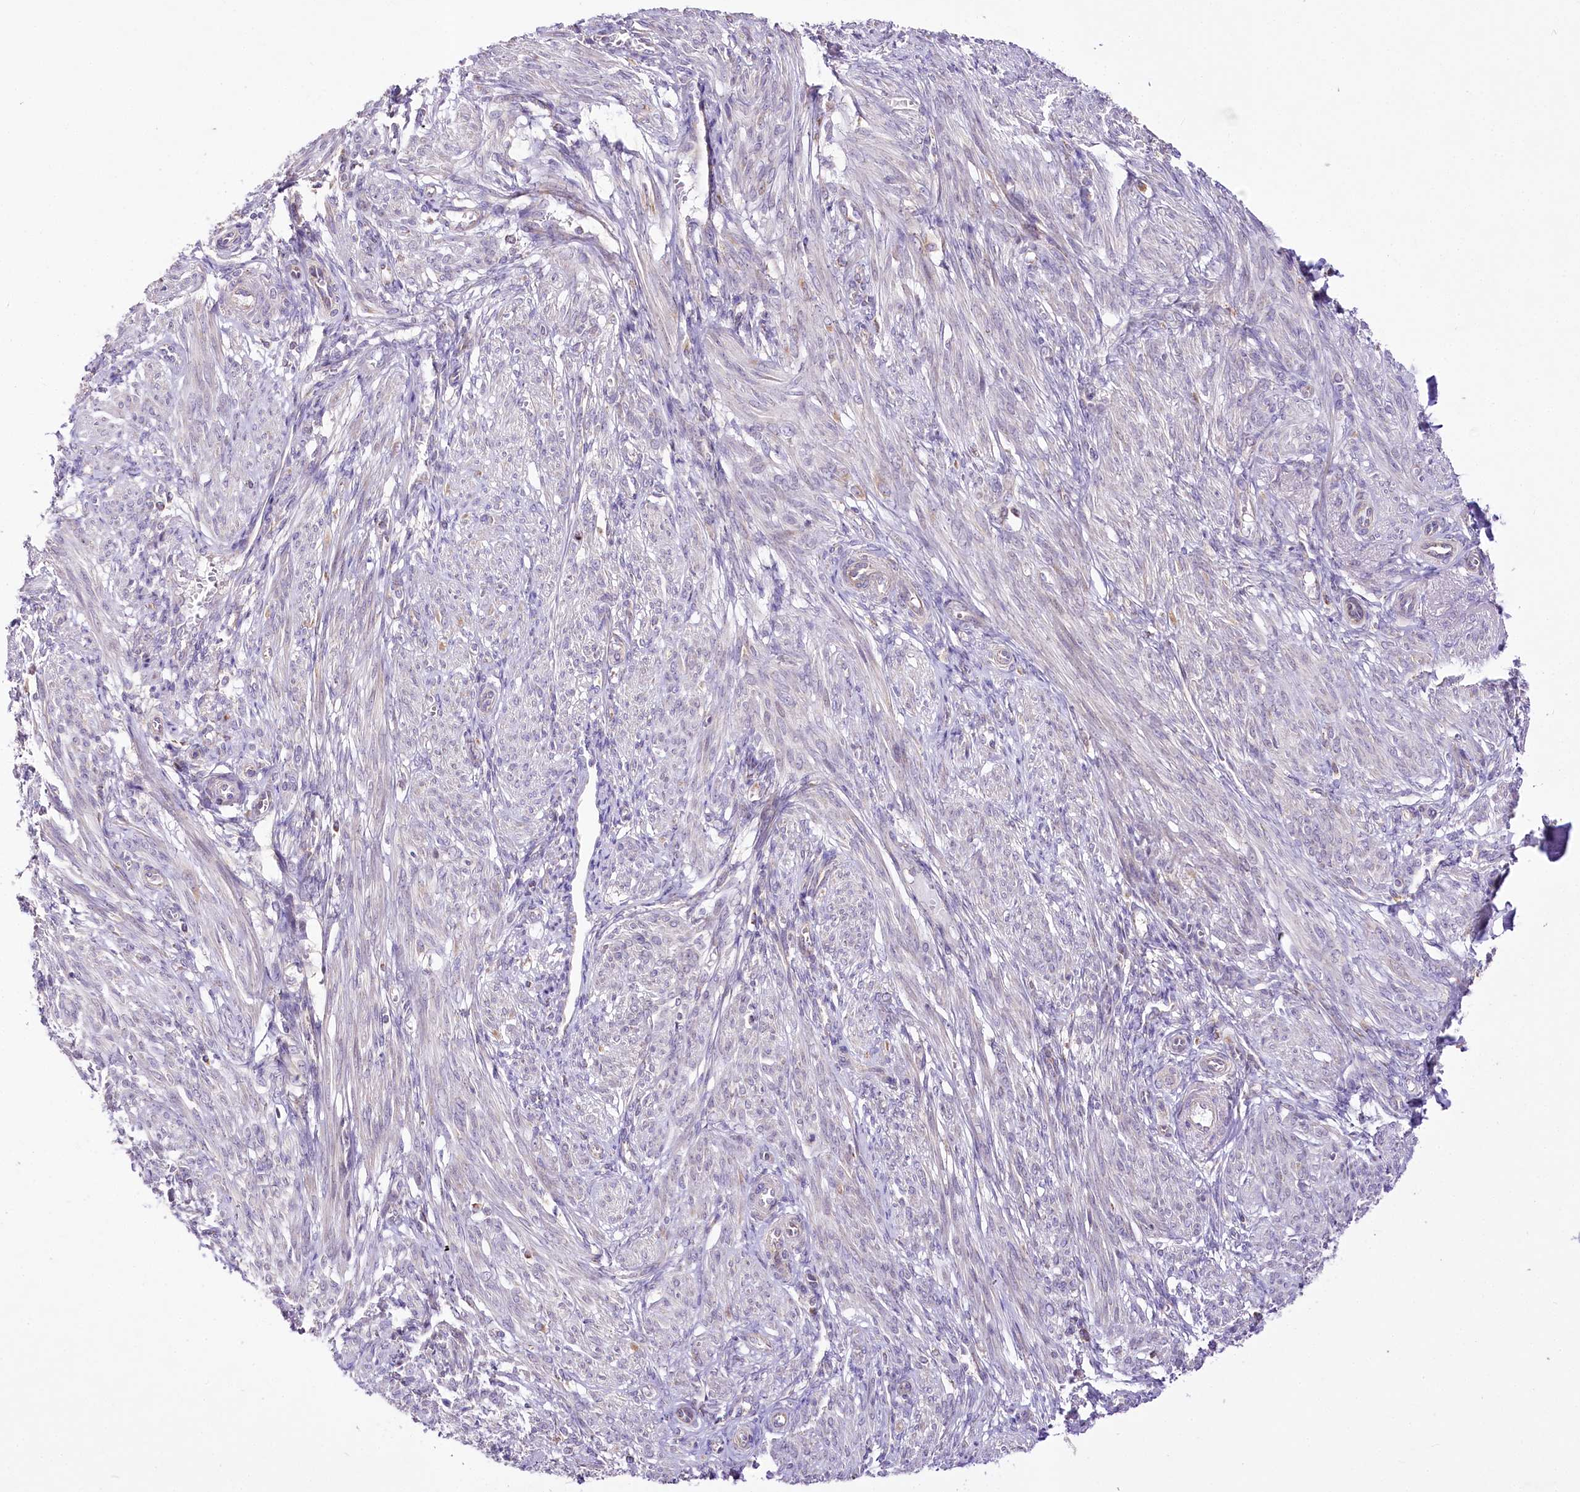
{"staining": {"intensity": "negative", "quantity": "none", "location": "none"}, "tissue": "smooth muscle", "cell_type": "Smooth muscle cells", "image_type": "normal", "snomed": [{"axis": "morphology", "description": "Normal tissue, NOS"}, {"axis": "topography", "description": "Smooth muscle"}], "caption": "This is an IHC photomicrograph of unremarkable smooth muscle. There is no positivity in smooth muscle cells.", "gene": "ATE1", "patient": {"sex": "female", "age": 39}}